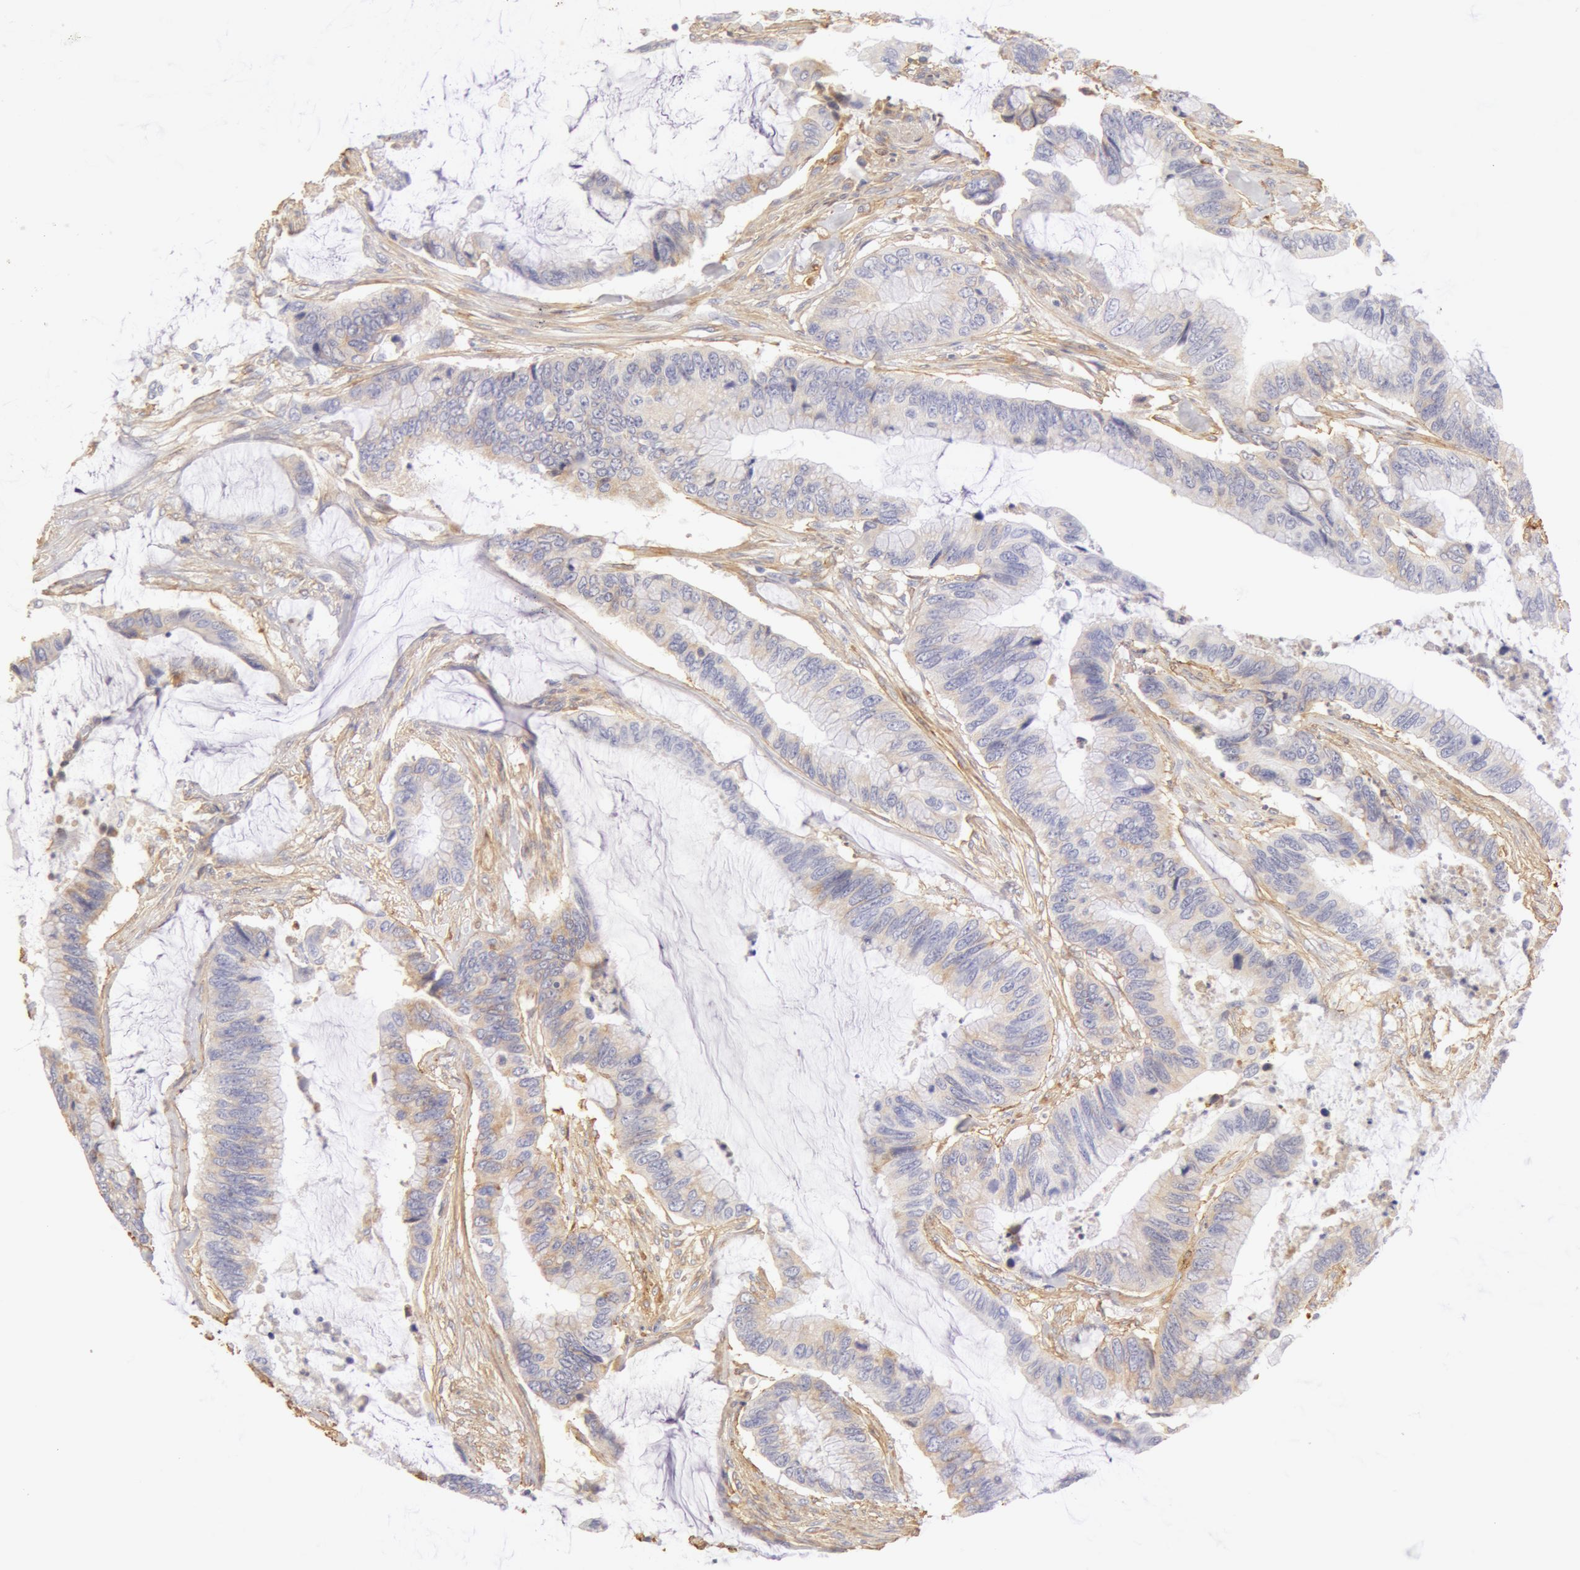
{"staining": {"intensity": "negative", "quantity": "none", "location": "none"}, "tissue": "colorectal cancer", "cell_type": "Tumor cells", "image_type": "cancer", "snomed": [{"axis": "morphology", "description": "Adenocarcinoma, NOS"}, {"axis": "topography", "description": "Rectum"}], "caption": "Adenocarcinoma (colorectal) was stained to show a protein in brown. There is no significant expression in tumor cells.", "gene": "COL4A1", "patient": {"sex": "female", "age": 59}}